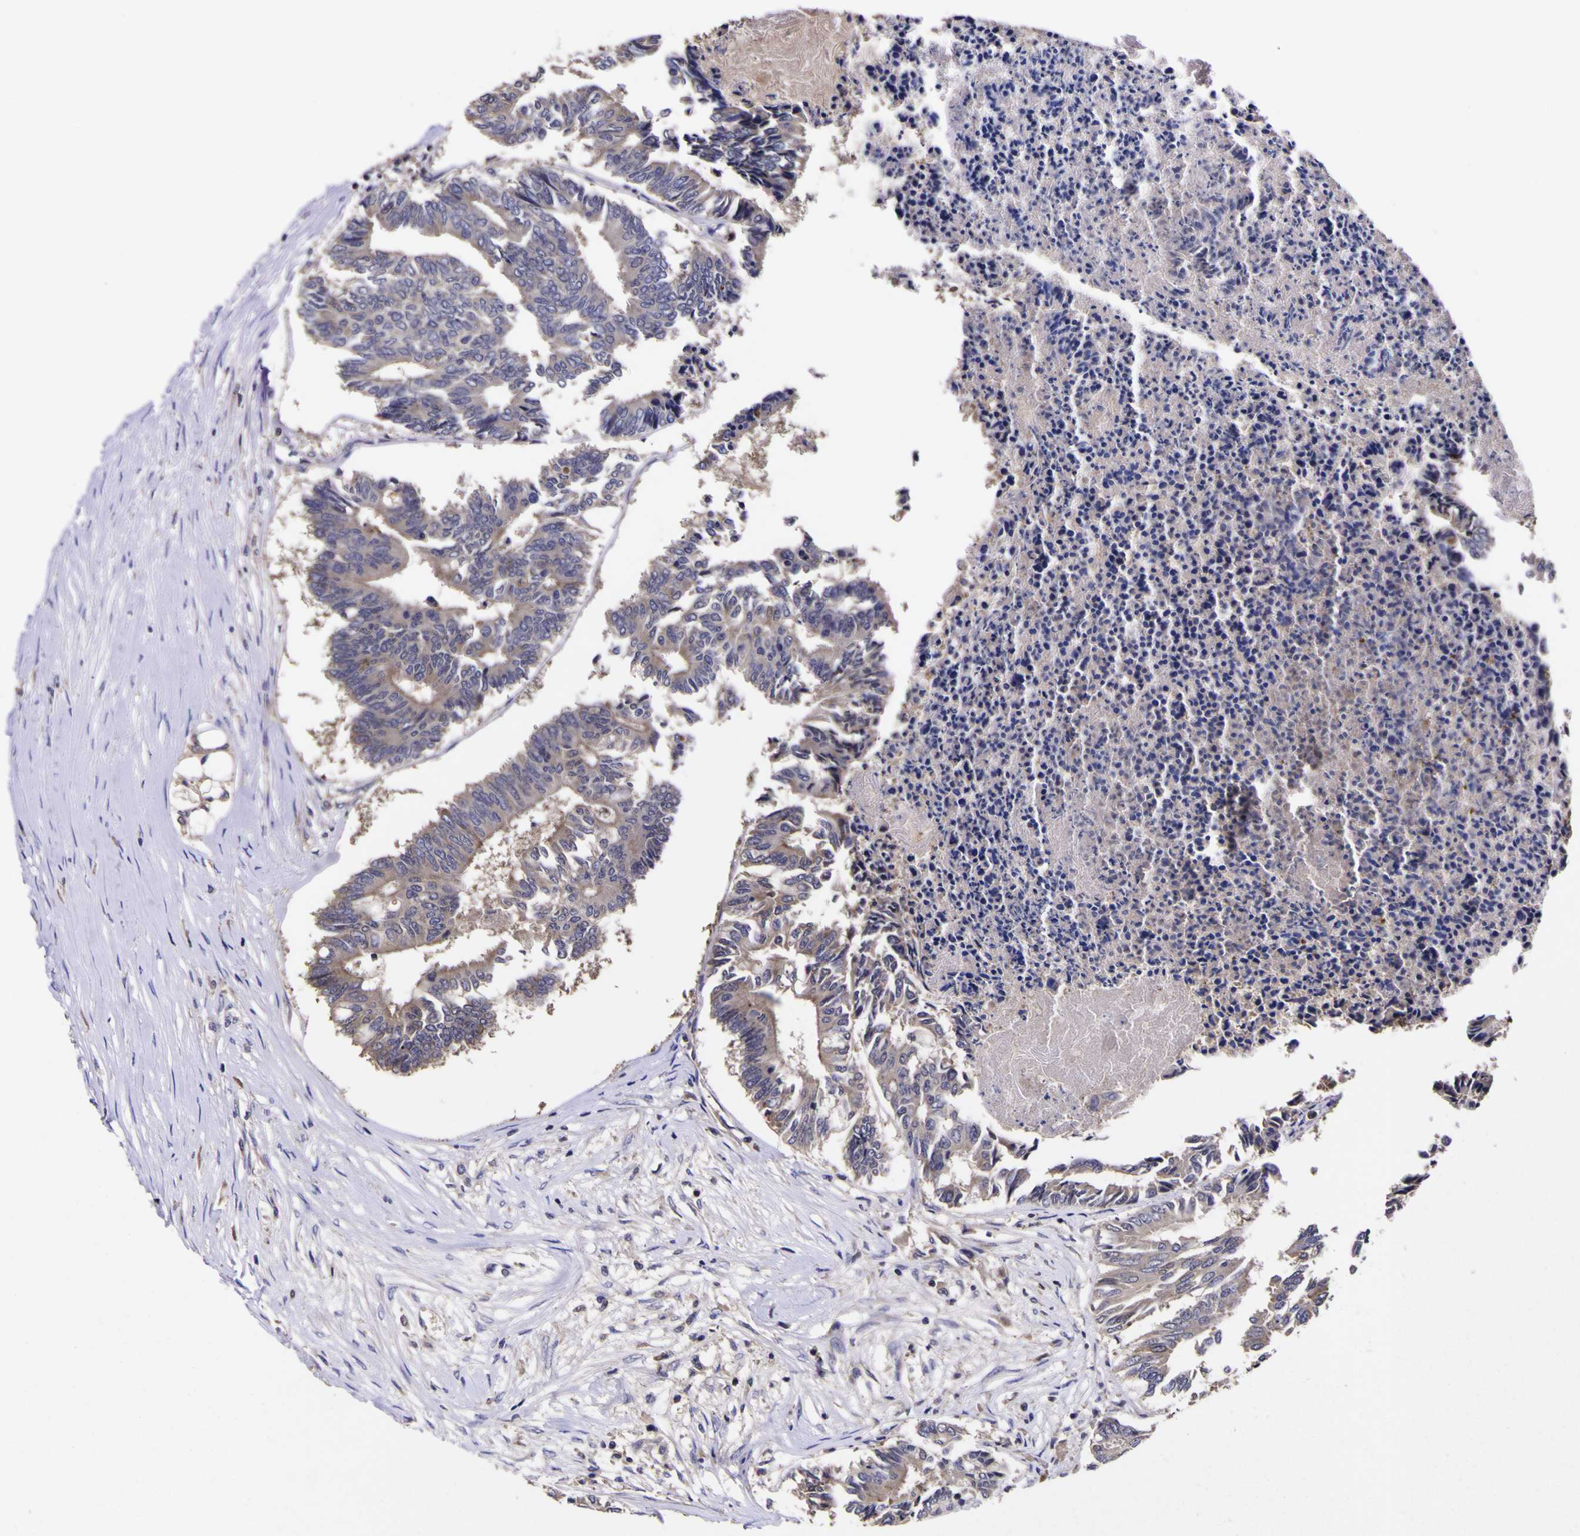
{"staining": {"intensity": "weak", "quantity": ">75%", "location": "cytoplasmic/membranous"}, "tissue": "colorectal cancer", "cell_type": "Tumor cells", "image_type": "cancer", "snomed": [{"axis": "morphology", "description": "Adenocarcinoma, NOS"}, {"axis": "topography", "description": "Rectum"}], "caption": "Colorectal cancer (adenocarcinoma) stained with immunohistochemistry (IHC) exhibits weak cytoplasmic/membranous positivity in approximately >75% of tumor cells.", "gene": "MAPK14", "patient": {"sex": "male", "age": 63}}